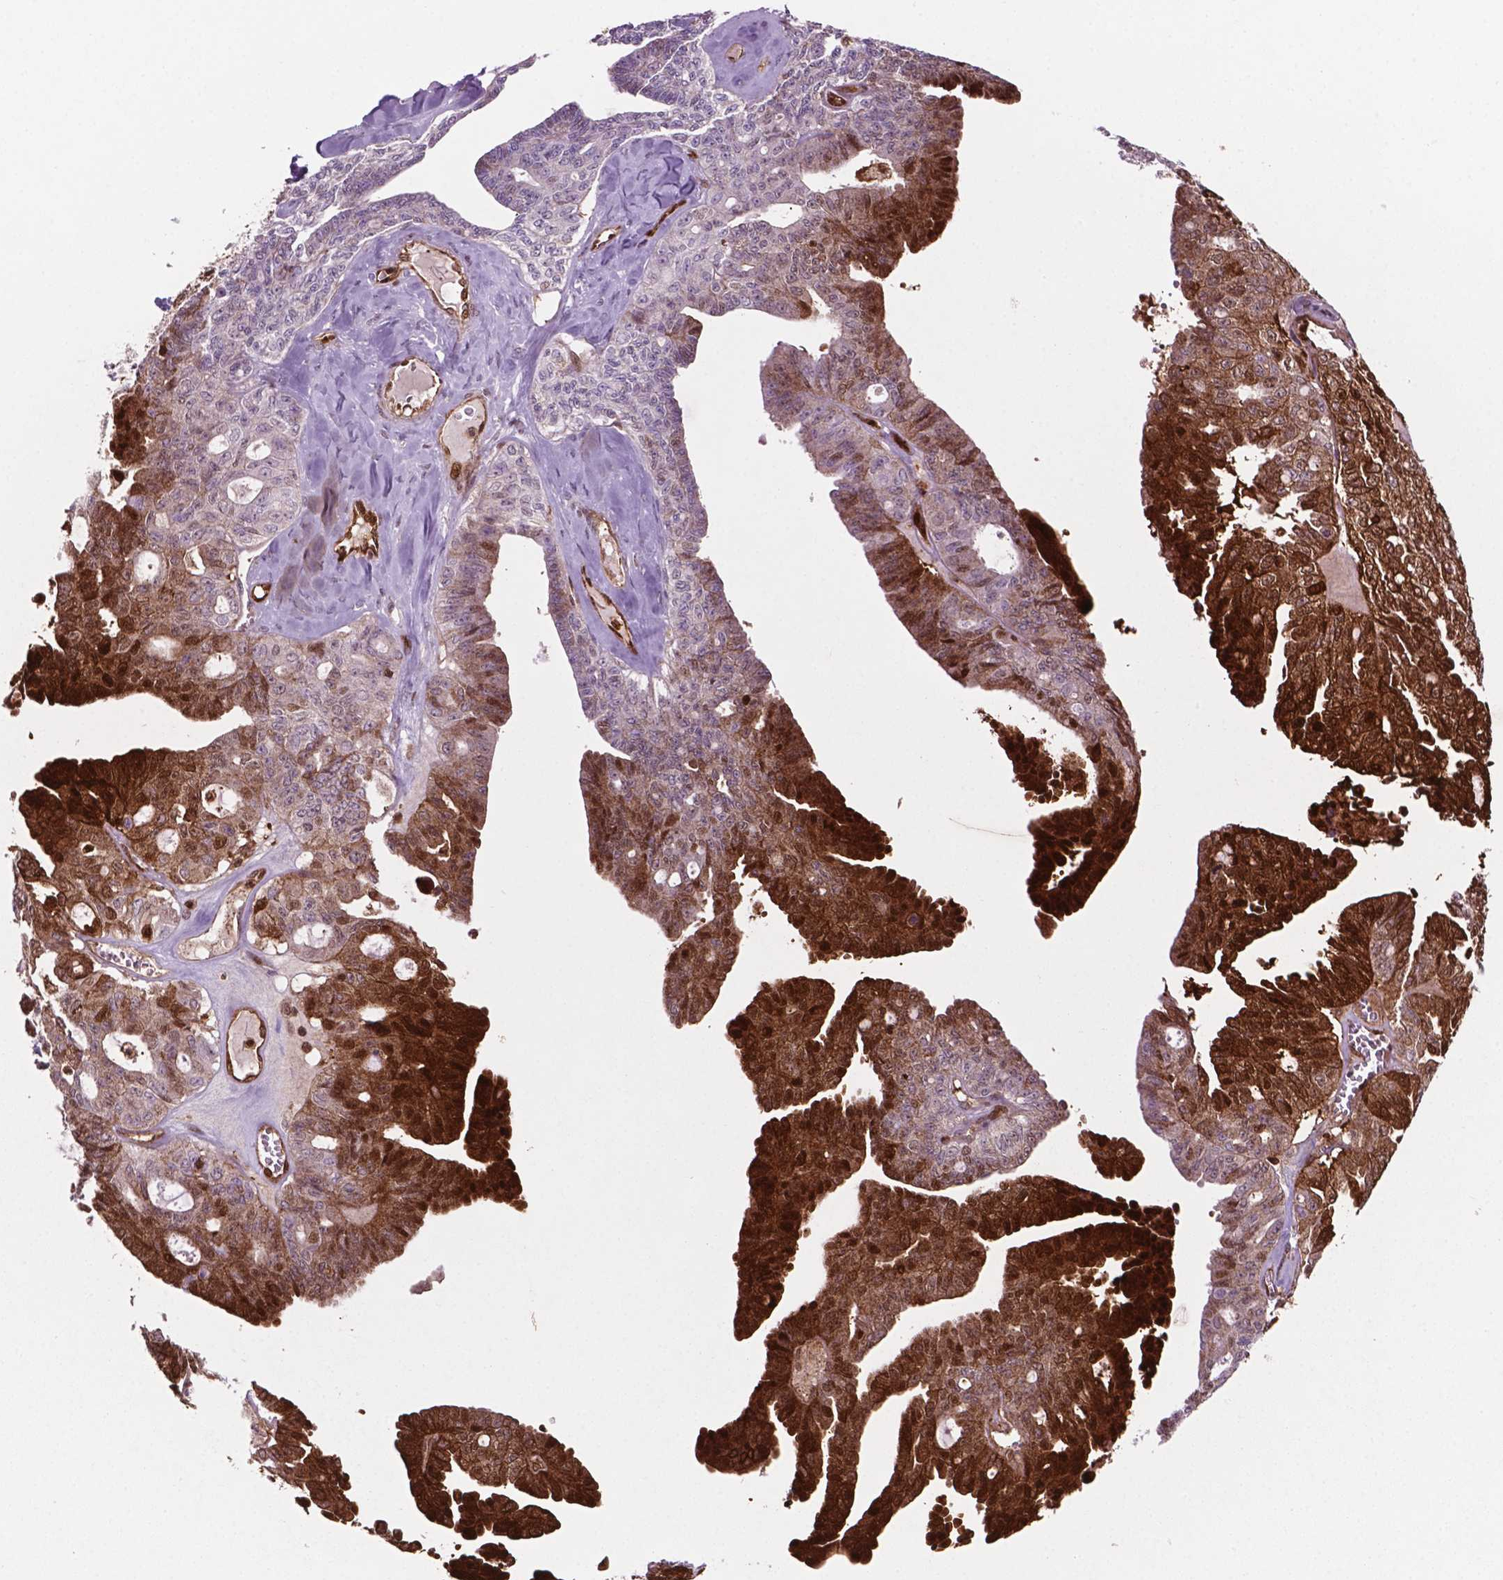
{"staining": {"intensity": "strong", "quantity": "25%-75%", "location": "cytoplasmic/membranous"}, "tissue": "ovarian cancer", "cell_type": "Tumor cells", "image_type": "cancer", "snomed": [{"axis": "morphology", "description": "Cystadenocarcinoma, serous, NOS"}, {"axis": "topography", "description": "Ovary"}], "caption": "Serous cystadenocarcinoma (ovarian) tissue exhibits strong cytoplasmic/membranous positivity in approximately 25%-75% of tumor cells, visualized by immunohistochemistry.", "gene": "LDHA", "patient": {"sex": "female", "age": 71}}